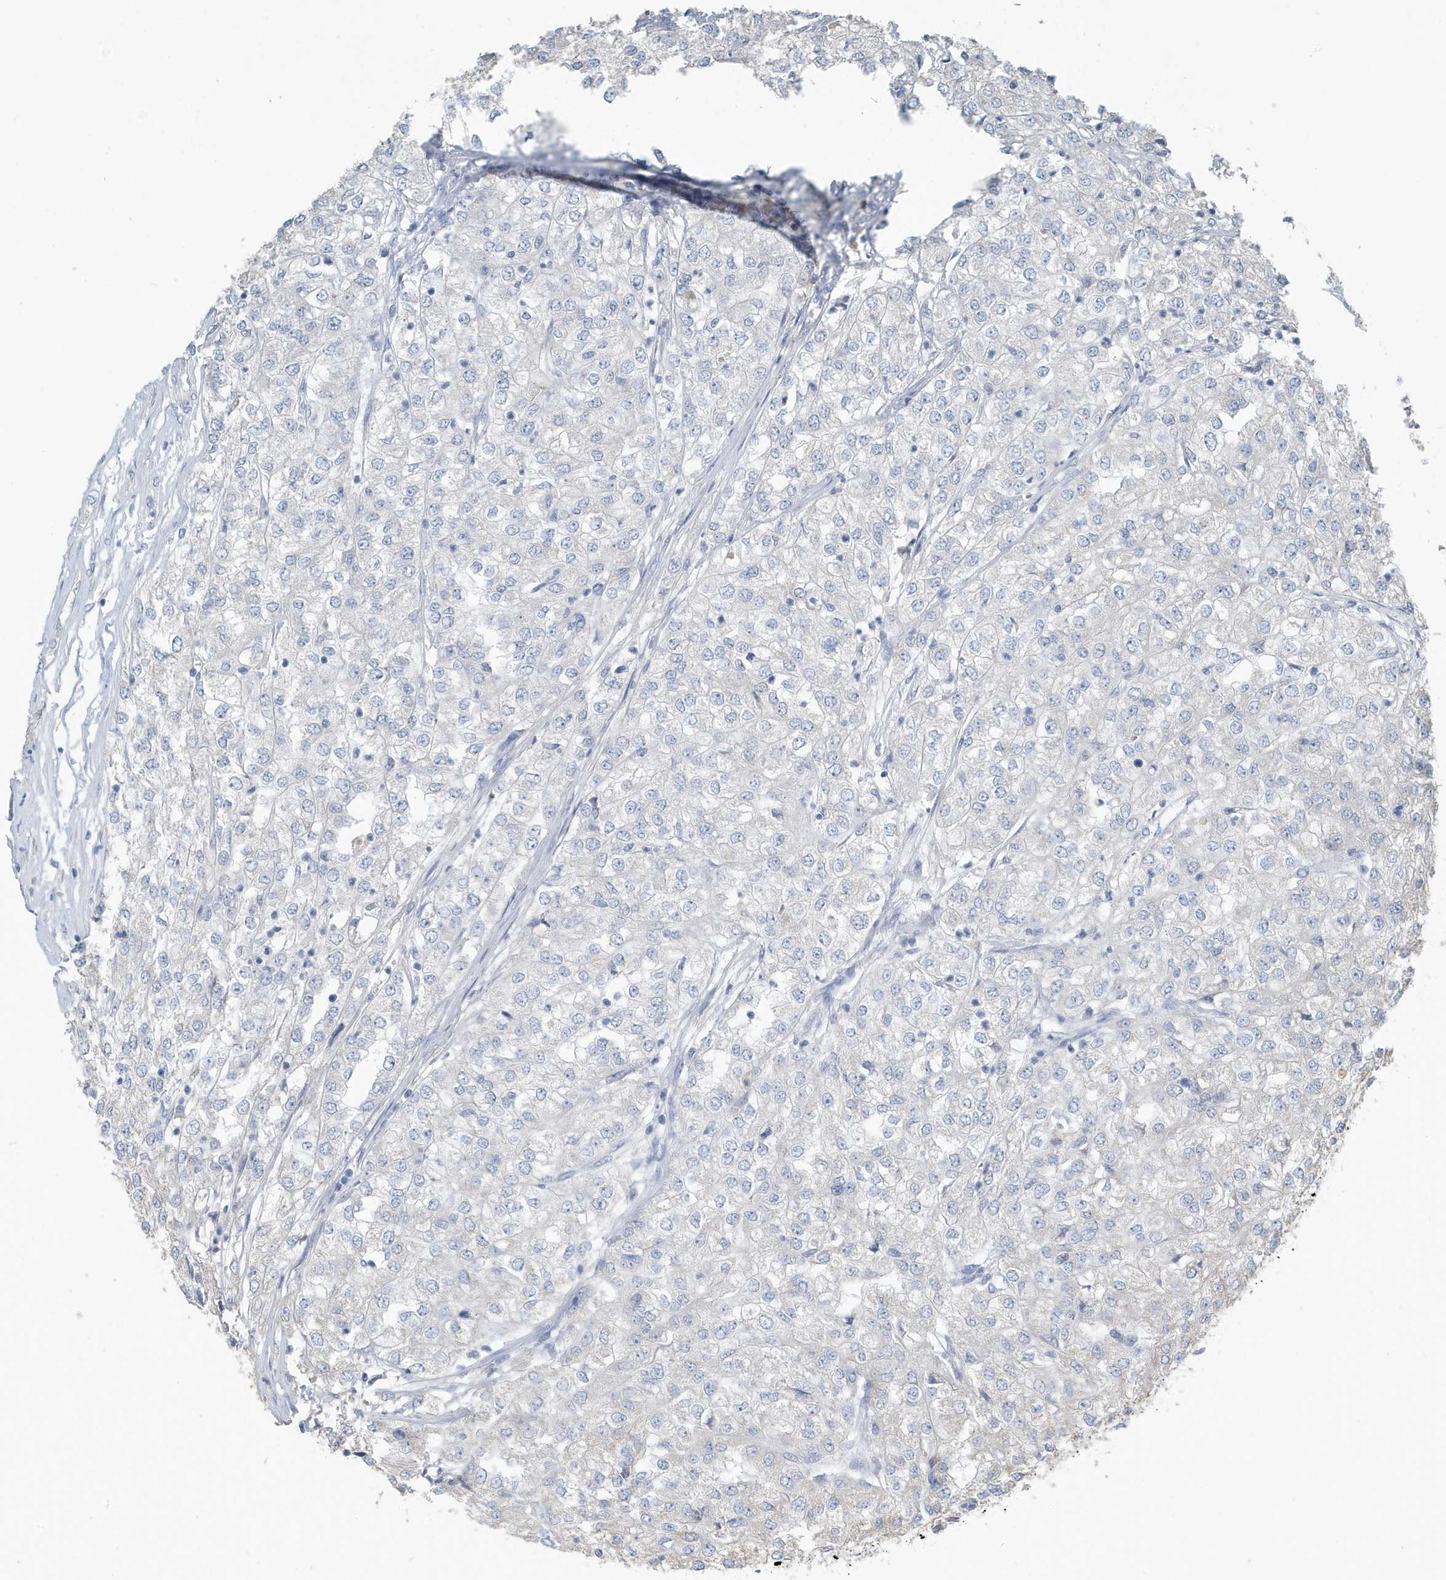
{"staining": {"intensity": "negative", "quantity": "none", "location": "none"}, "tissue": "renal cancer", "cell_type": "Tumor cells", "image_type": "cancer", "snomed": [{"axis": "morphology", "description": "Adenocarcinoma, NOS"}, {"axis": "topography", "description": "Kidney"}], "caption": "Immunohistochemical staining of human renal adenocarcinoma demonstrates no significant positivity in tumor cells.", "gene": "UGT2B4", "patient": {"sex": "female", "age": 54}}